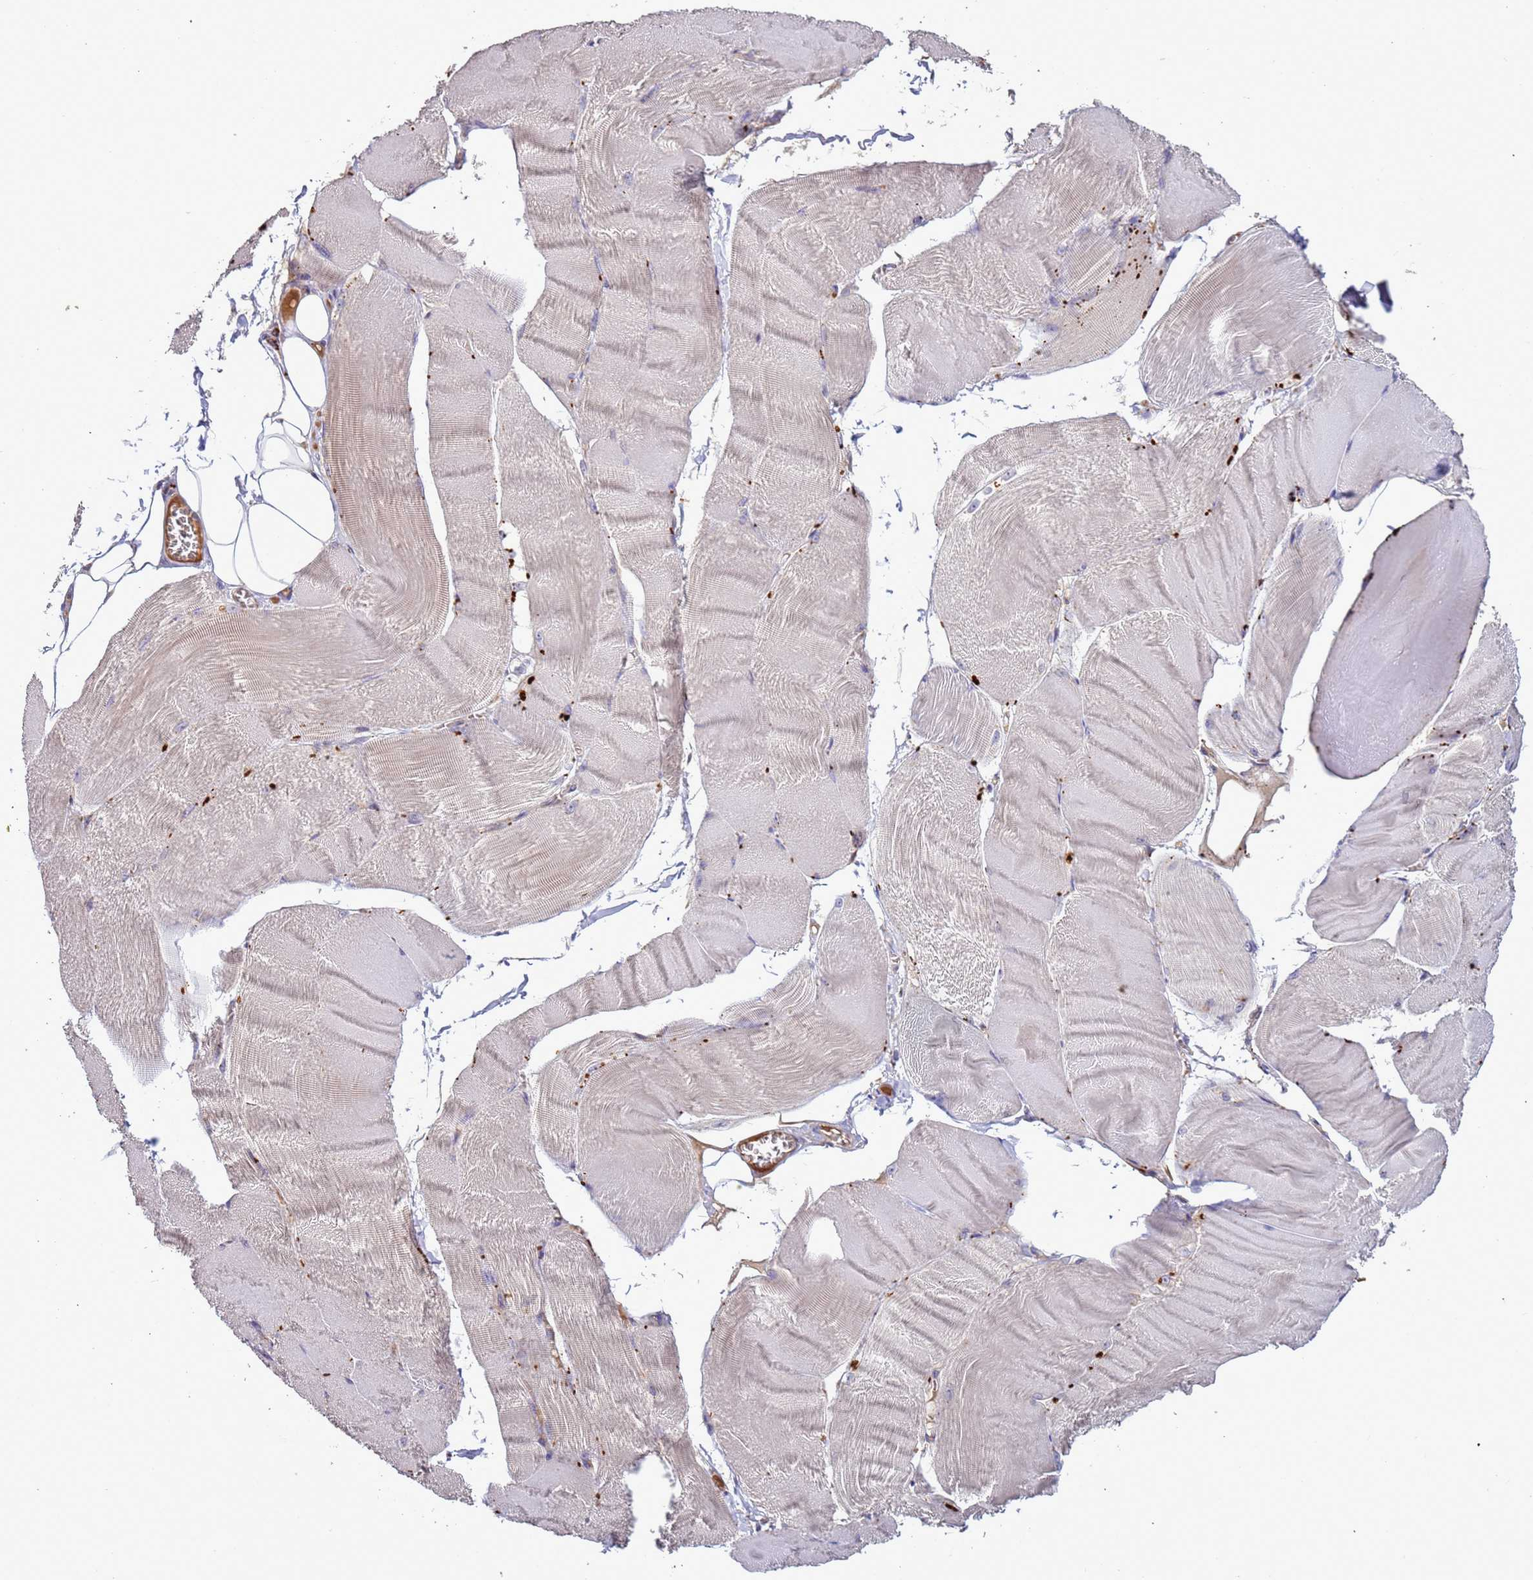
{"staining": {"intensity": "negative", "quantity": "none", "location": "none"}, "tissue": "skeletal muscle", "cell_type": "Myocytes", "image_type": "normal", "snomed": [{"axis": "morphology", "description": "Normal tissue, NOS"}, {"axis": "morphology", "description": "Basal cell carcinoma"}, {"axis": "topography", "description": "Skeletal muscle"}], "caption": "A micrograph of skeletal muscle stained for a protein displays no brown staining in myocytes. (DAB (3,3'-diaminobenzidine) IHC visualized using brightfield microscopy, high magnification).", "gene": "VPS36", "patient": {"sex": "female", "age": 64}}